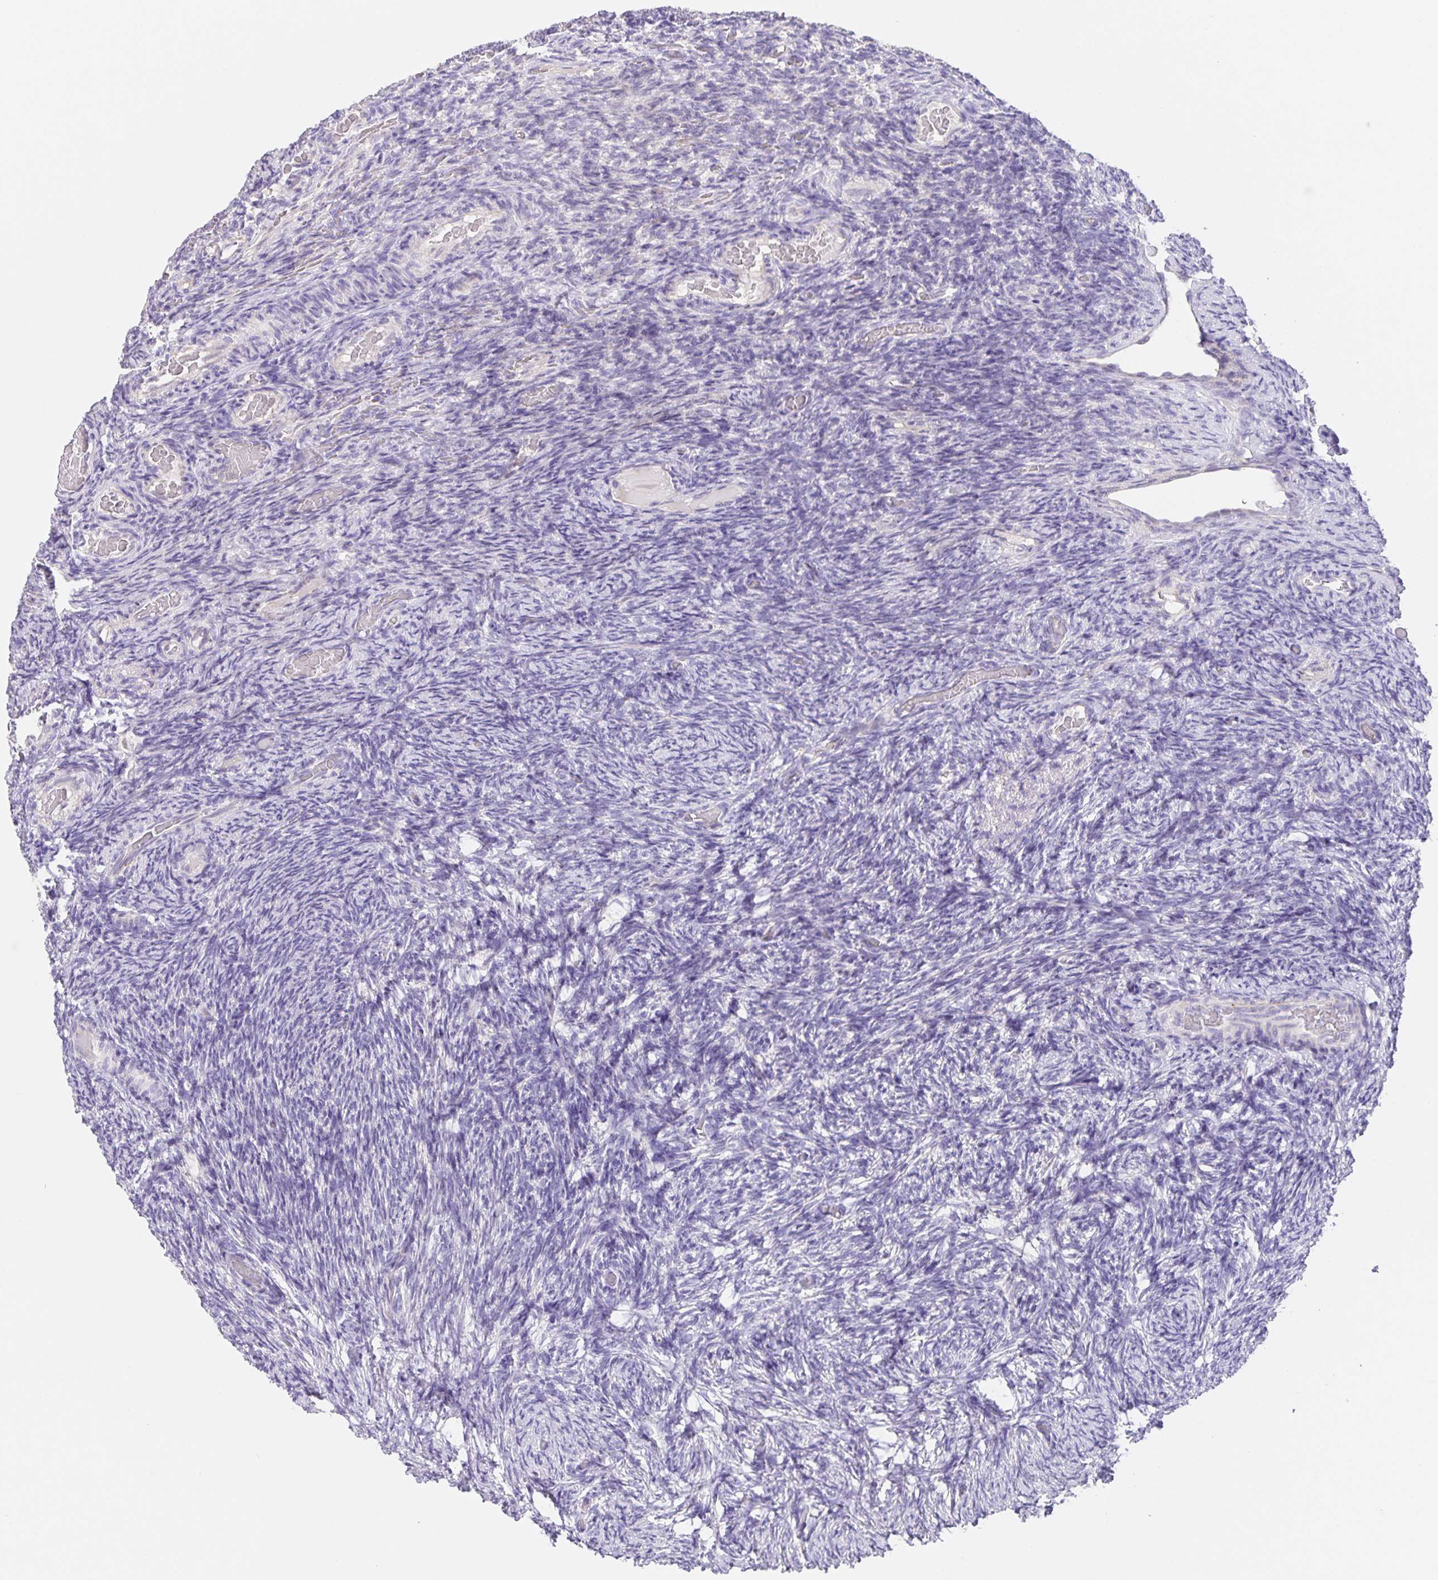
{"staining": {"intensity": "negative", "quantity": "none", "location": "none"}, "tissue": "ovary", "cell_type": "Follicle cells", "image_type": "normal", "snomed": [{"axis": "morphology", "description": "Normal tissue, NOS"}, {"axis": "topography", "description": "Ovary"}], "caption": "IHC histopathology image of benign ovary: human ovary stained with DAB displays no significant protein staining in follicle cells.", "gene": "PRR36", "patient": {"sex": "female", "age": 34}}